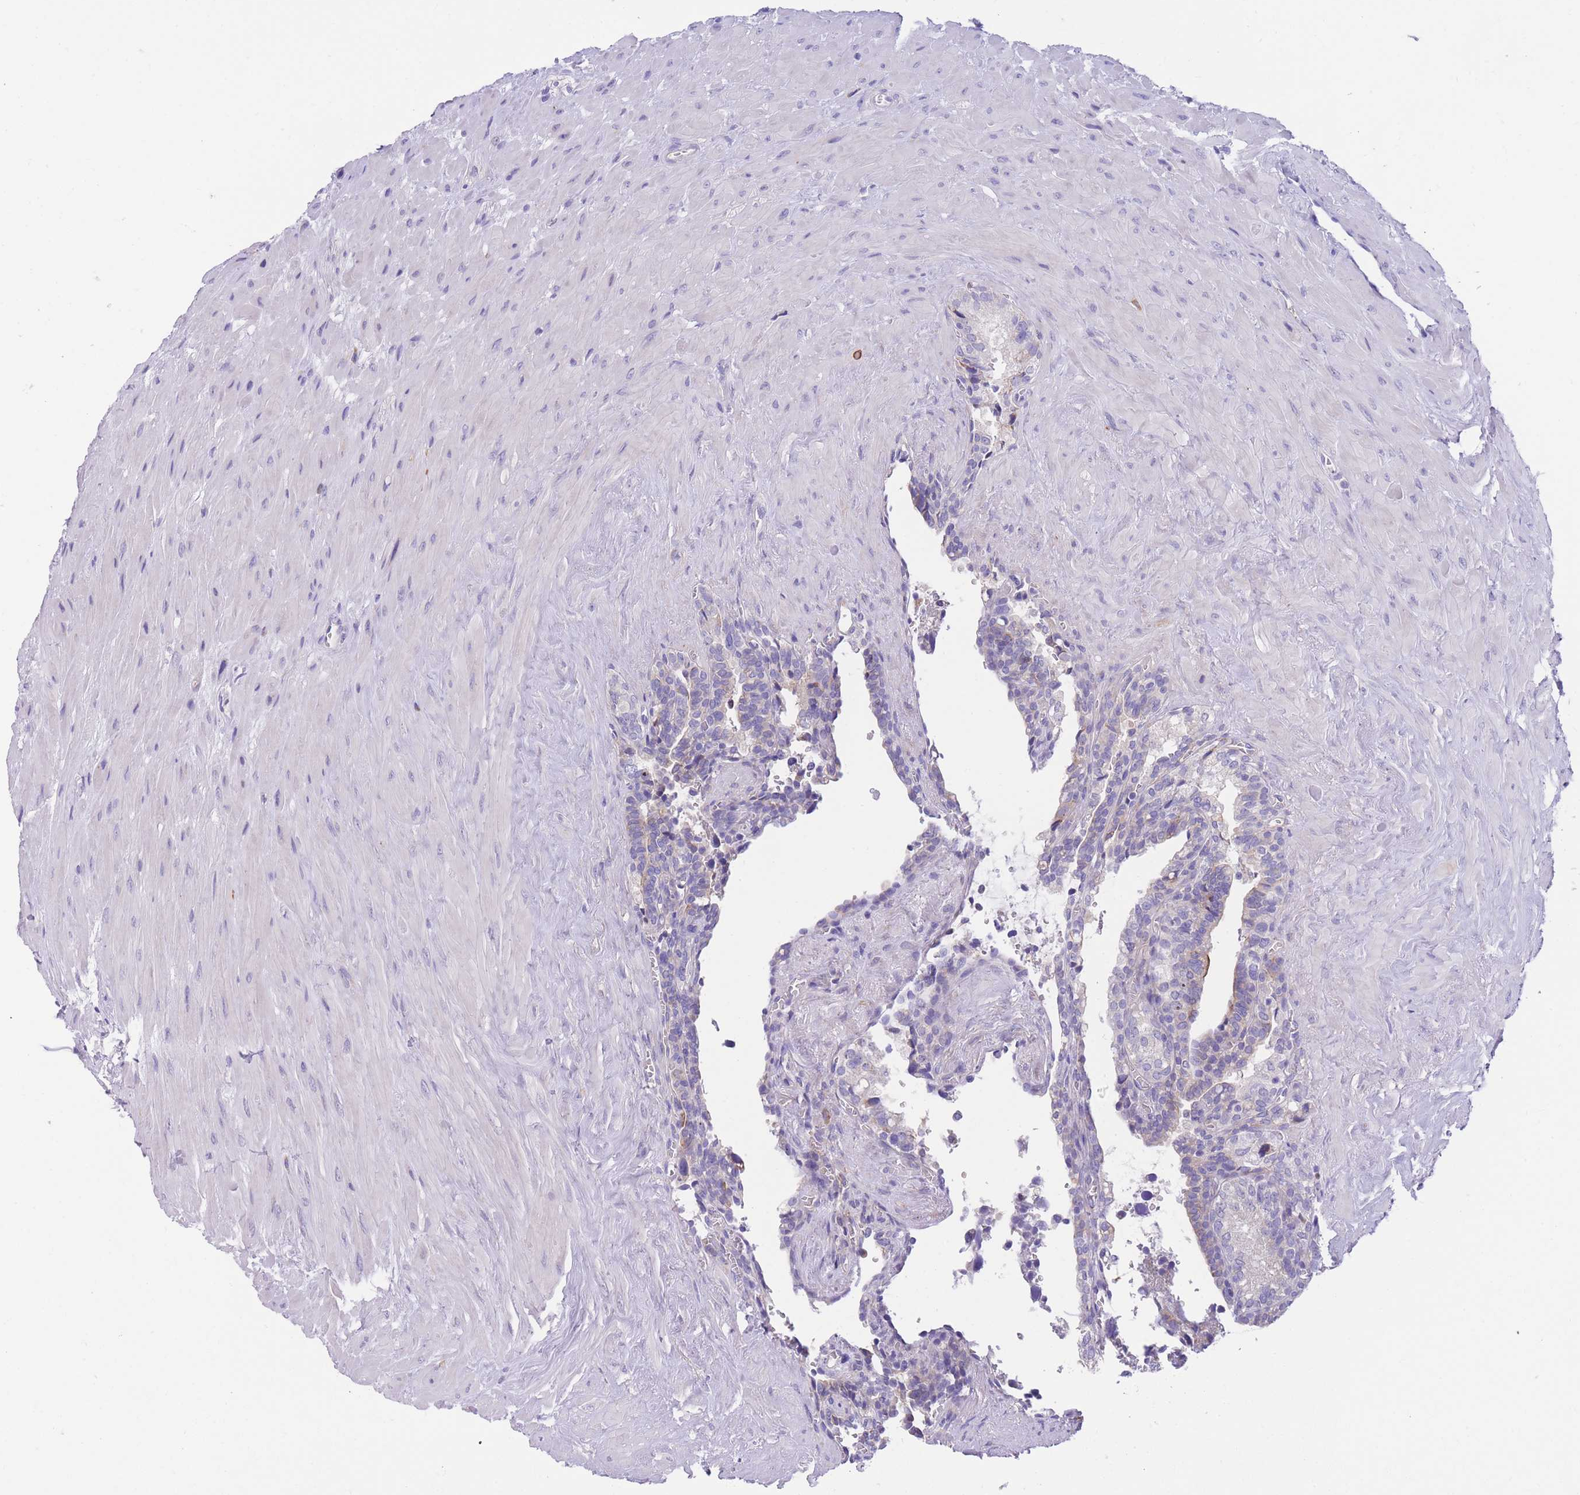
{"staining": {"intensity": "negative", "quantity": "none", "location": "none"}, "tissue": "seminal vesicle", "cell_type": "Glandular cells", "image_type": "normal", "snomed": [{"axis": "morphology", "description": "Normal tissue, NOS"}, {"axis": "topography", "description": "Seminal veicle"}], "caption": "Glandular cells show no significant staining in benign seminal vesicle. (Stains: DAB IHC with hematoxylin counter stain, Microscopy: brightfield microscopy at high magnification).", "gene": "DET1", "patient": {"sex": "male", "age": 68}}